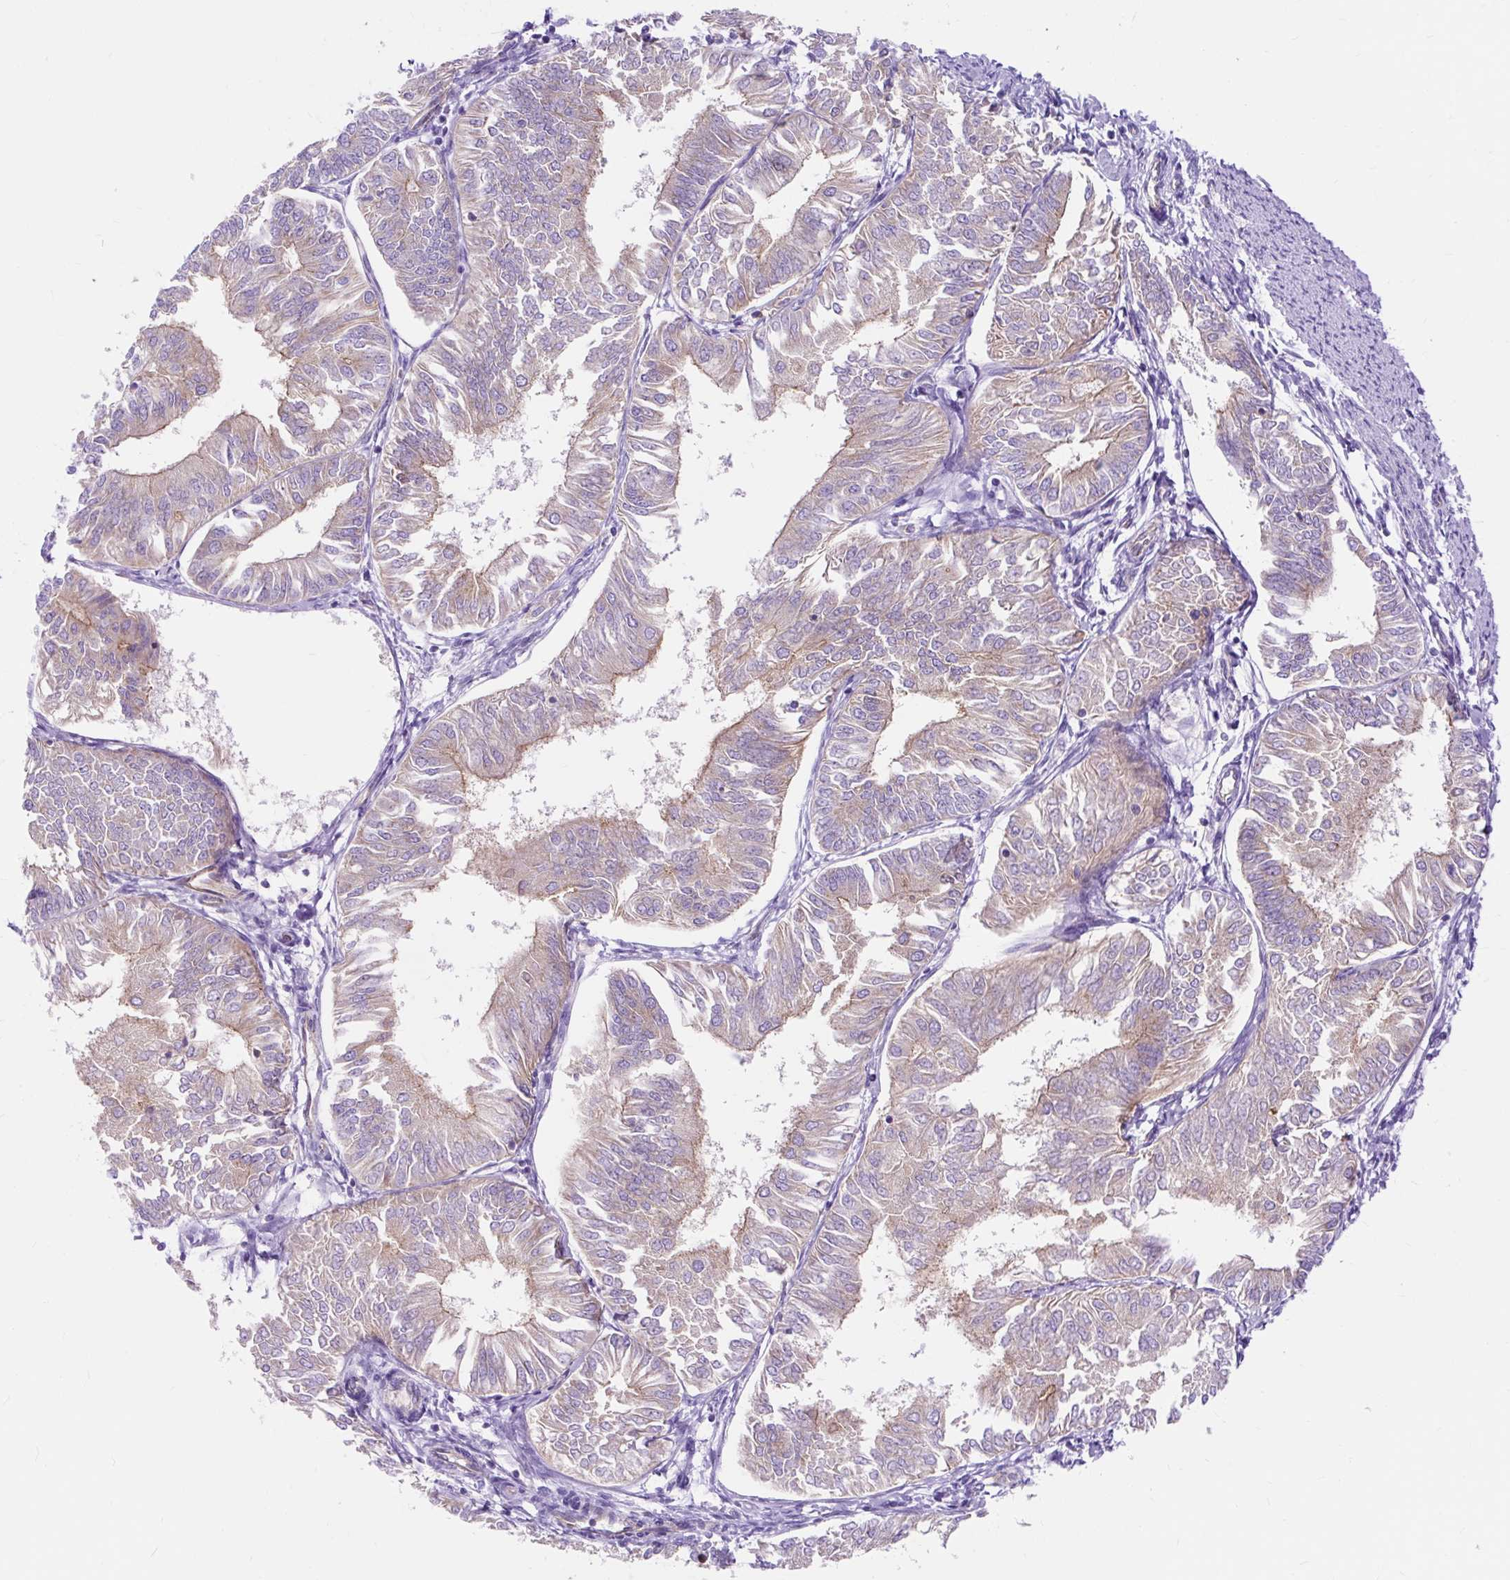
{"staining": {"intensity": "weak", "quantity": "<25%", "location": "cytoplasmic/membranous"}, "tissue": "endometrial cancer", "cell_type": "Tumor cells", "image_type": "cancer", "snomed": [{"axis": "morphology", "description": "Adenocarcinoma, NOS"}, {"axis": "topography", "description": "Endometrium"}], "caption": "A histopathology image of endometrial cancer stained for a protein shows no brown staining in tumor cells. (Brightfield microscopy of DAB immunohistochemistry at high magnification).", "gene": "HIP1R", "patient": {"sex": "female", "age": 58}}